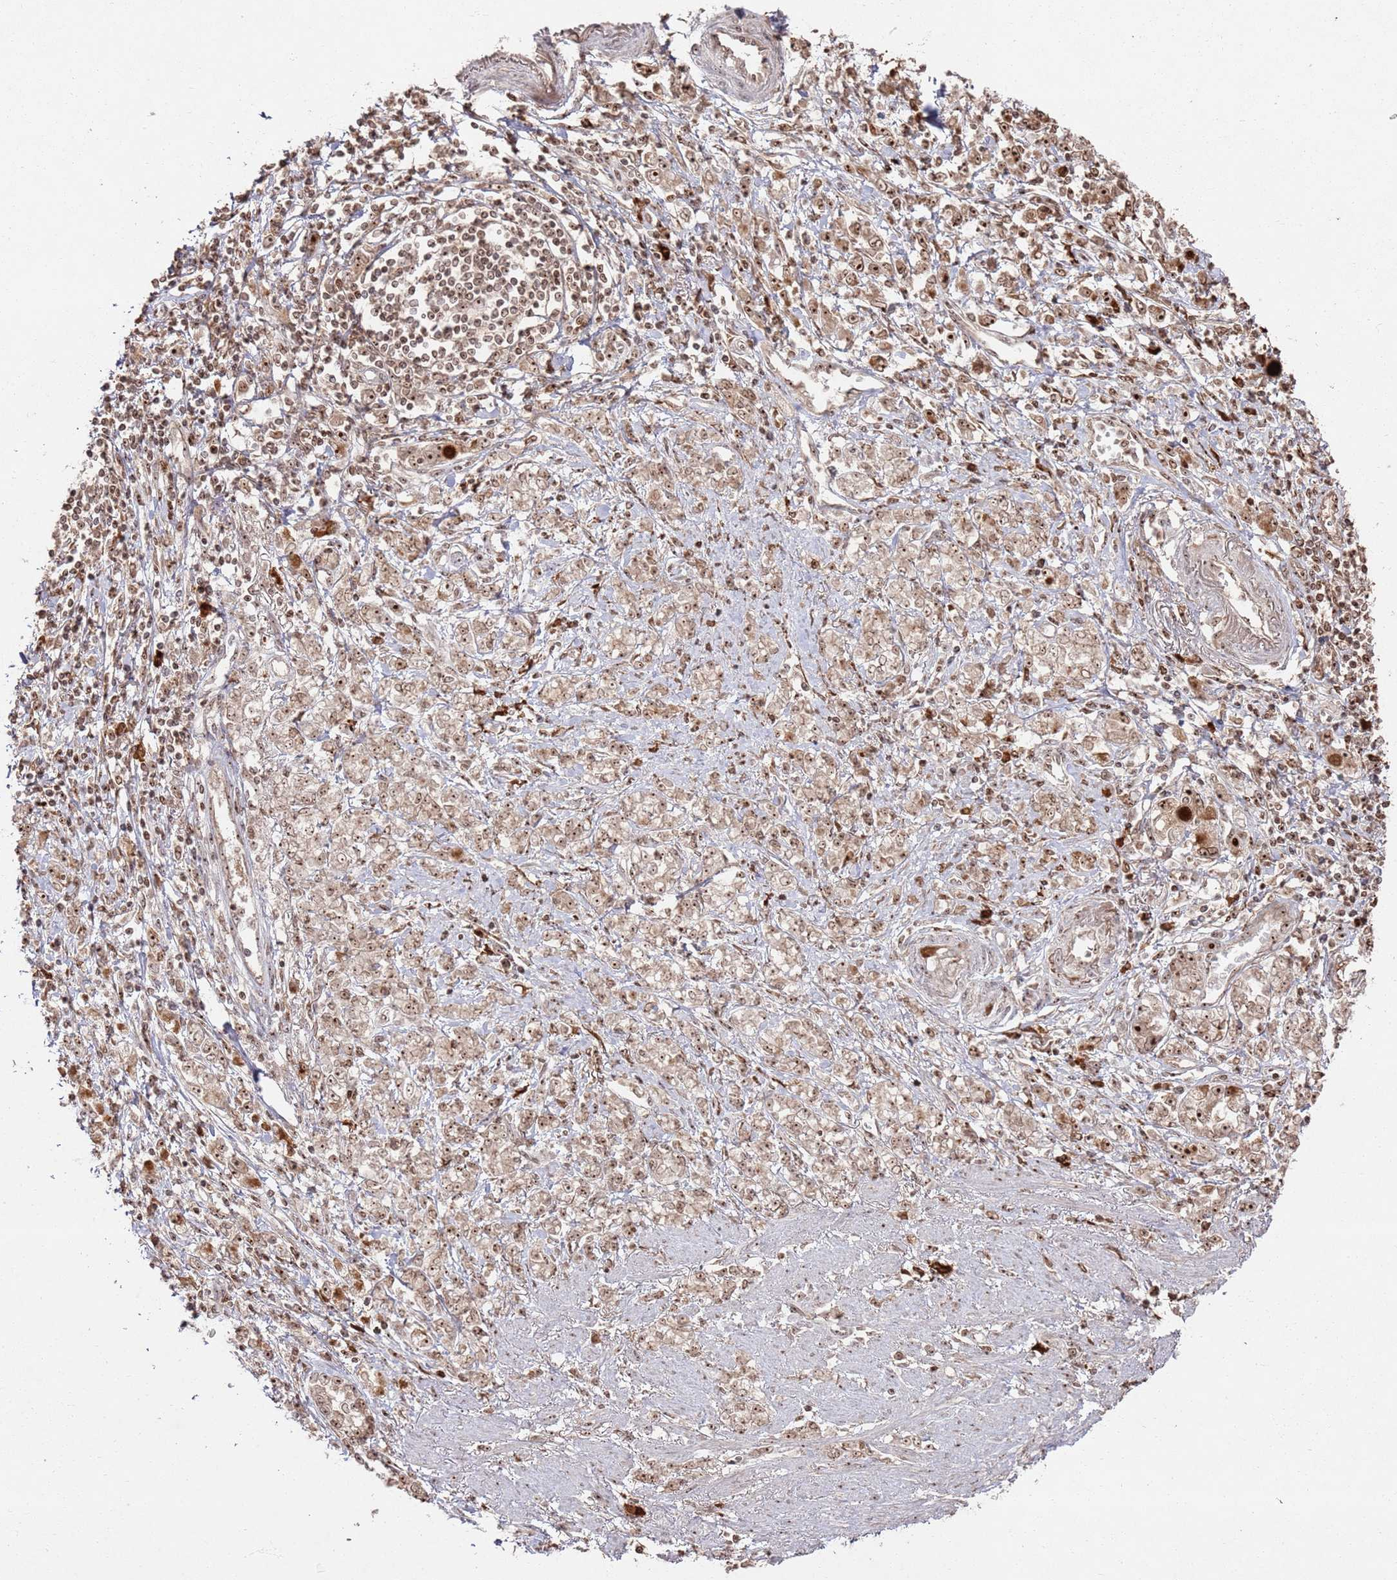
{"staining": {"intensity": "moderate", "quantity": ">75%", "location": "cytoplasmic/membranous,nuclear"}, "tissue": "stomach cancer", "cell_type": "Tumor cells", "image_type": "cancer", "snomed": [{"axis": "morphology", "description": "Adenocarcinoma, NOS"}, {"axis": "topography", "description": "Stomach"}], "caption": "Immunohistochemistry micrograph of neoplastic tissue: human adenocarcinoma (stomach) stained using immunohistochemistry (IHC) displays medium levels of moderate protein expression localized specifically in the cytoplasmic/membranous and nuclear of tumor cells, appearing as a cytoplasmic/membranous and nuclear brown color.", "gene": "UTP11", "patient": {"sex": "female", "age": 76}}